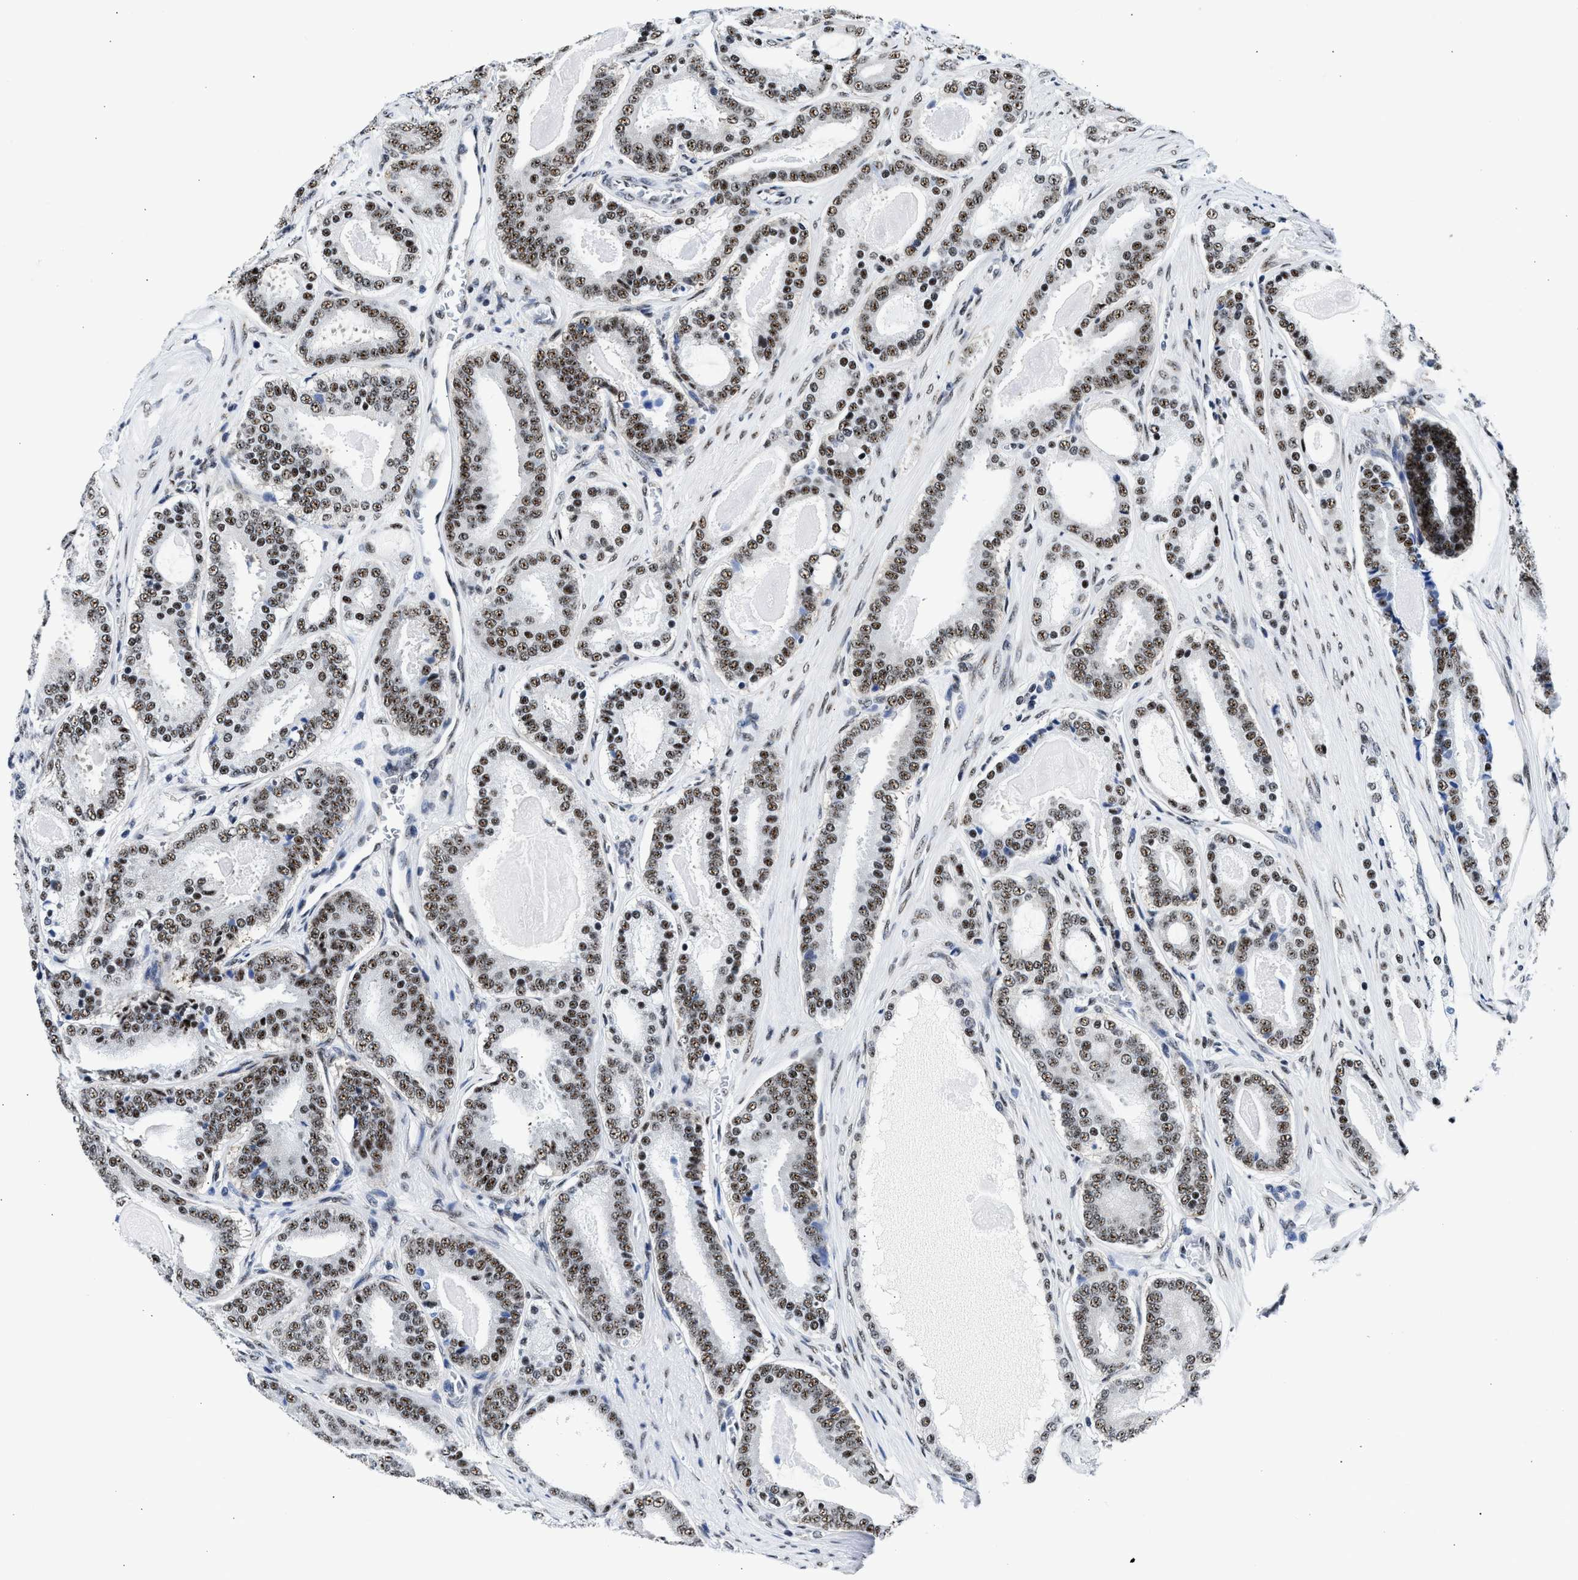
{"staining": {"intensity": "moderate", "quantity": ">75%", "location": "nuclear"}, "tissue": "prostate cancer", "cell_type": "Tumor cells", "image_type": "cancer", "snomed": [{"axis": "morphology", "description": "Adenocarcinoma, High grade"}, {"axis": "topography", "description": "Prostate"}], "caption": "Prostate high-grade adenocarcinoma stained for a protein (brown) reveals moderate nuclear positive staining in about >75% of tumor cells.", "gene": "RBM8A", "patient": {"sex": "male", "age": 60}}